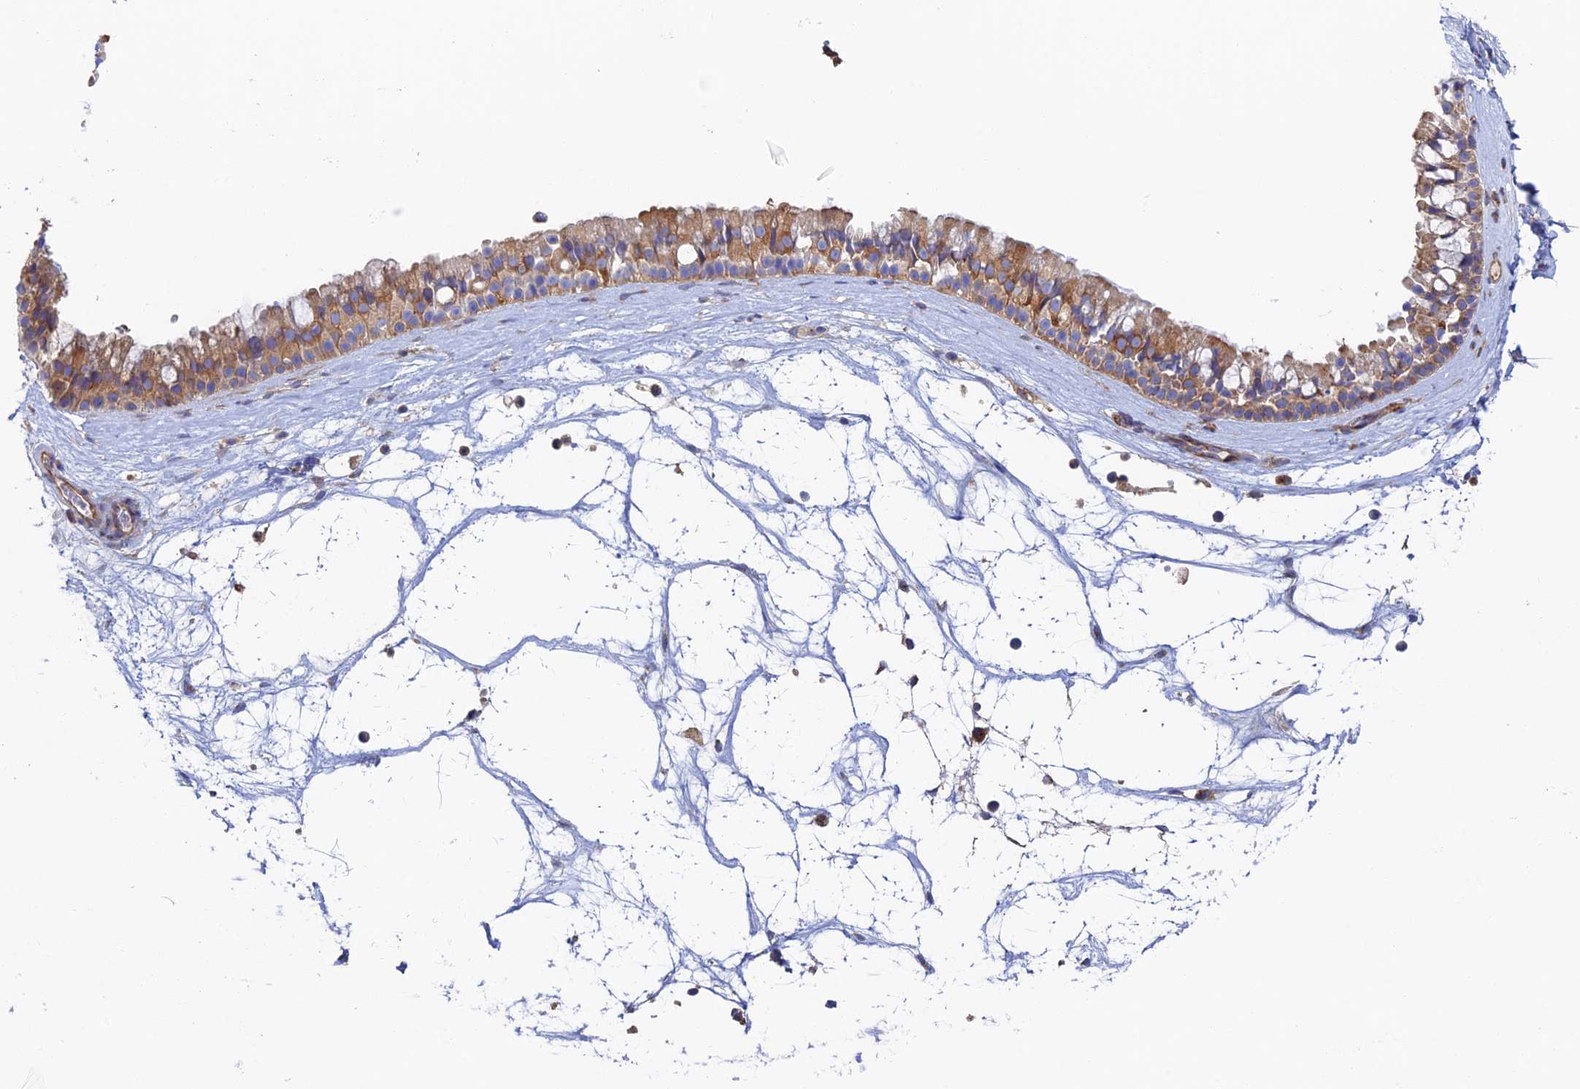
{"staining": {"intensity": "weak", "quantity": ">75%", "location": "cytoplasmic/membranous"}, "tissue": "nasopharynx", "cell_type": "Respiratory epithelial cells", "image_type": "normal", "snomed": [{"axis": "morphology", "description": "Normal tissue, NOS"}, {"axis": "topography", "description": "Nasopharynx"}], "caption": "Immunohistochemistry image of benign nasopharynx stained for a protein (brown), which shows low levels of weak cytoplasmic/membranous staining in approximately >75% of respiratory epithelial cells.", "gene": "DCTN2", "patient": {"sex": "male", "age": 64}}